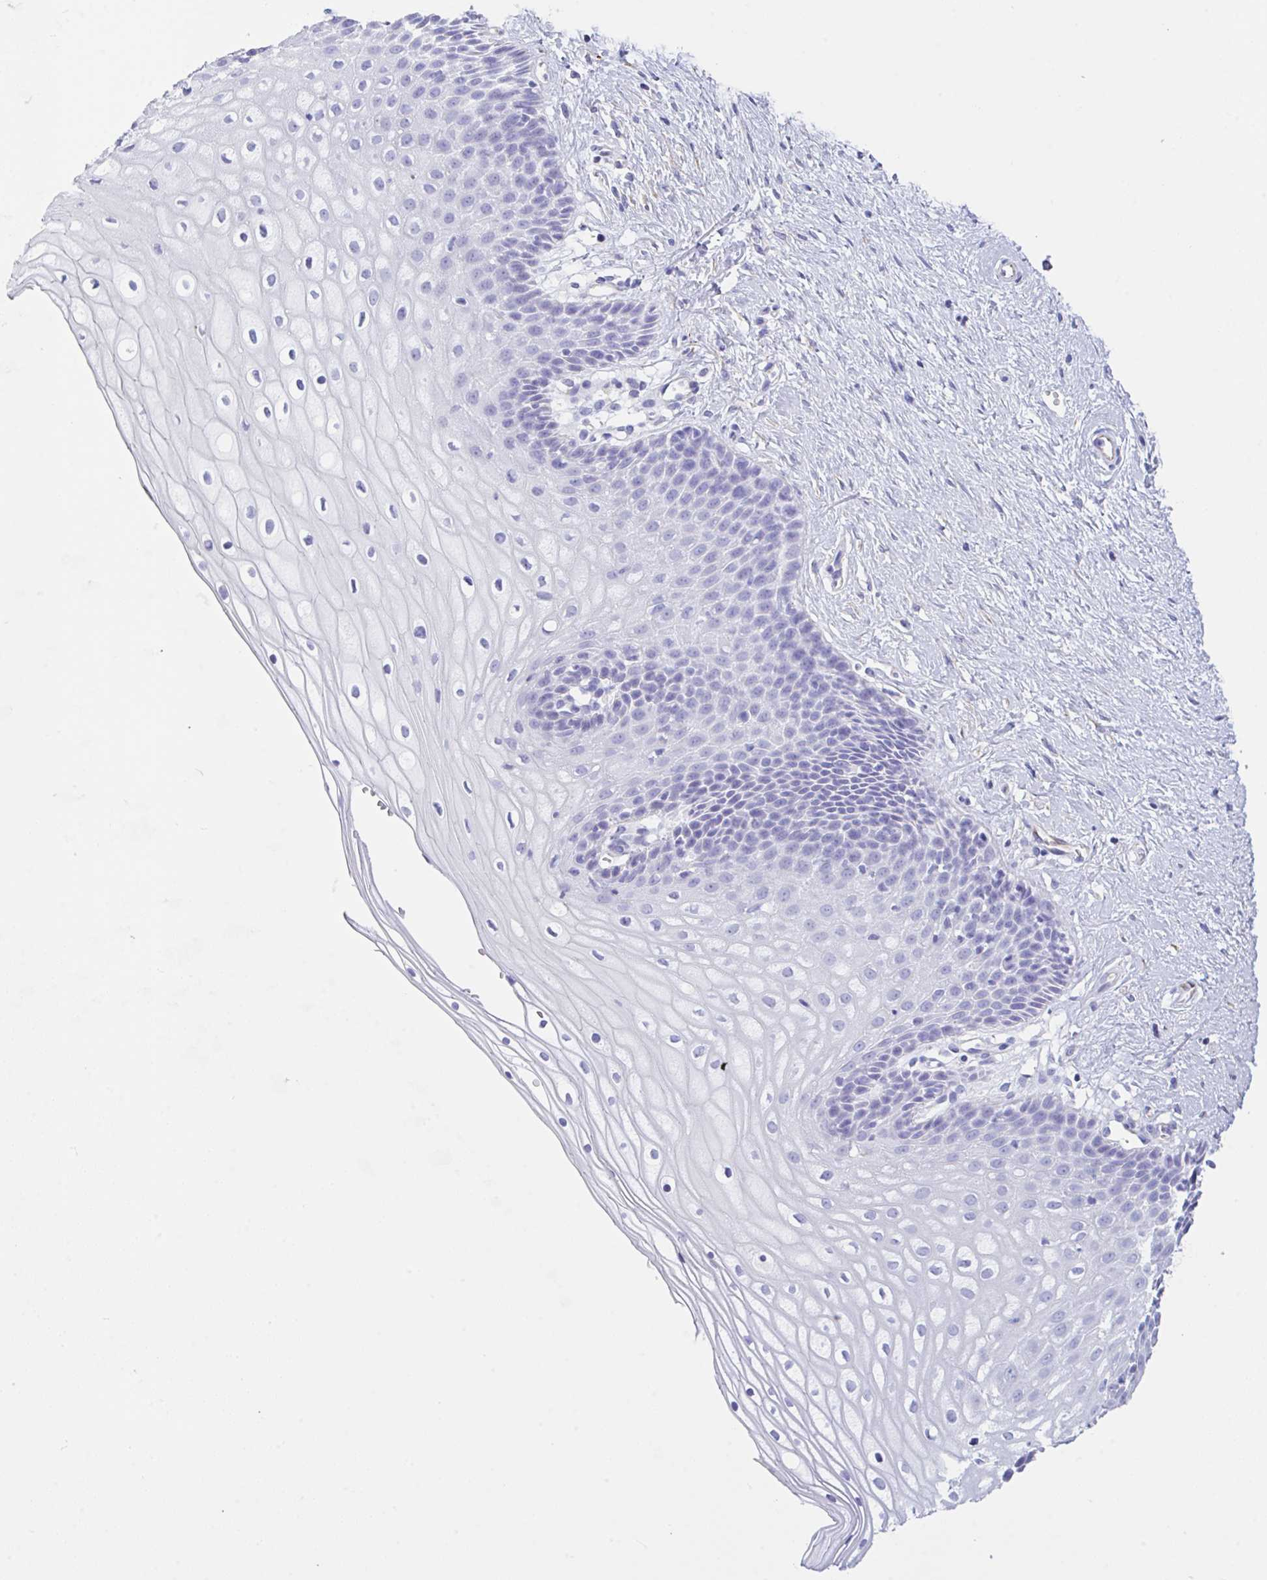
{"staining": {"intensity": "negative", "quantity": "none", "location": "none"}, "tissue": "cervix", "cell_type": "Glandular cells", "image_type": "normal", "snomed": [{"axis": "morphology", "description": "Normal tissue, NOS"}, {"axis": "topography", "description": "Cervix"}], "caption": "Immunohistochemistry histopathology image of benign cervix: cervix stained with DAB shows no significant protein staining in glandular cells.", "gene": "NDUFAF8", "patient": {"sex": "female", "age": 36}}